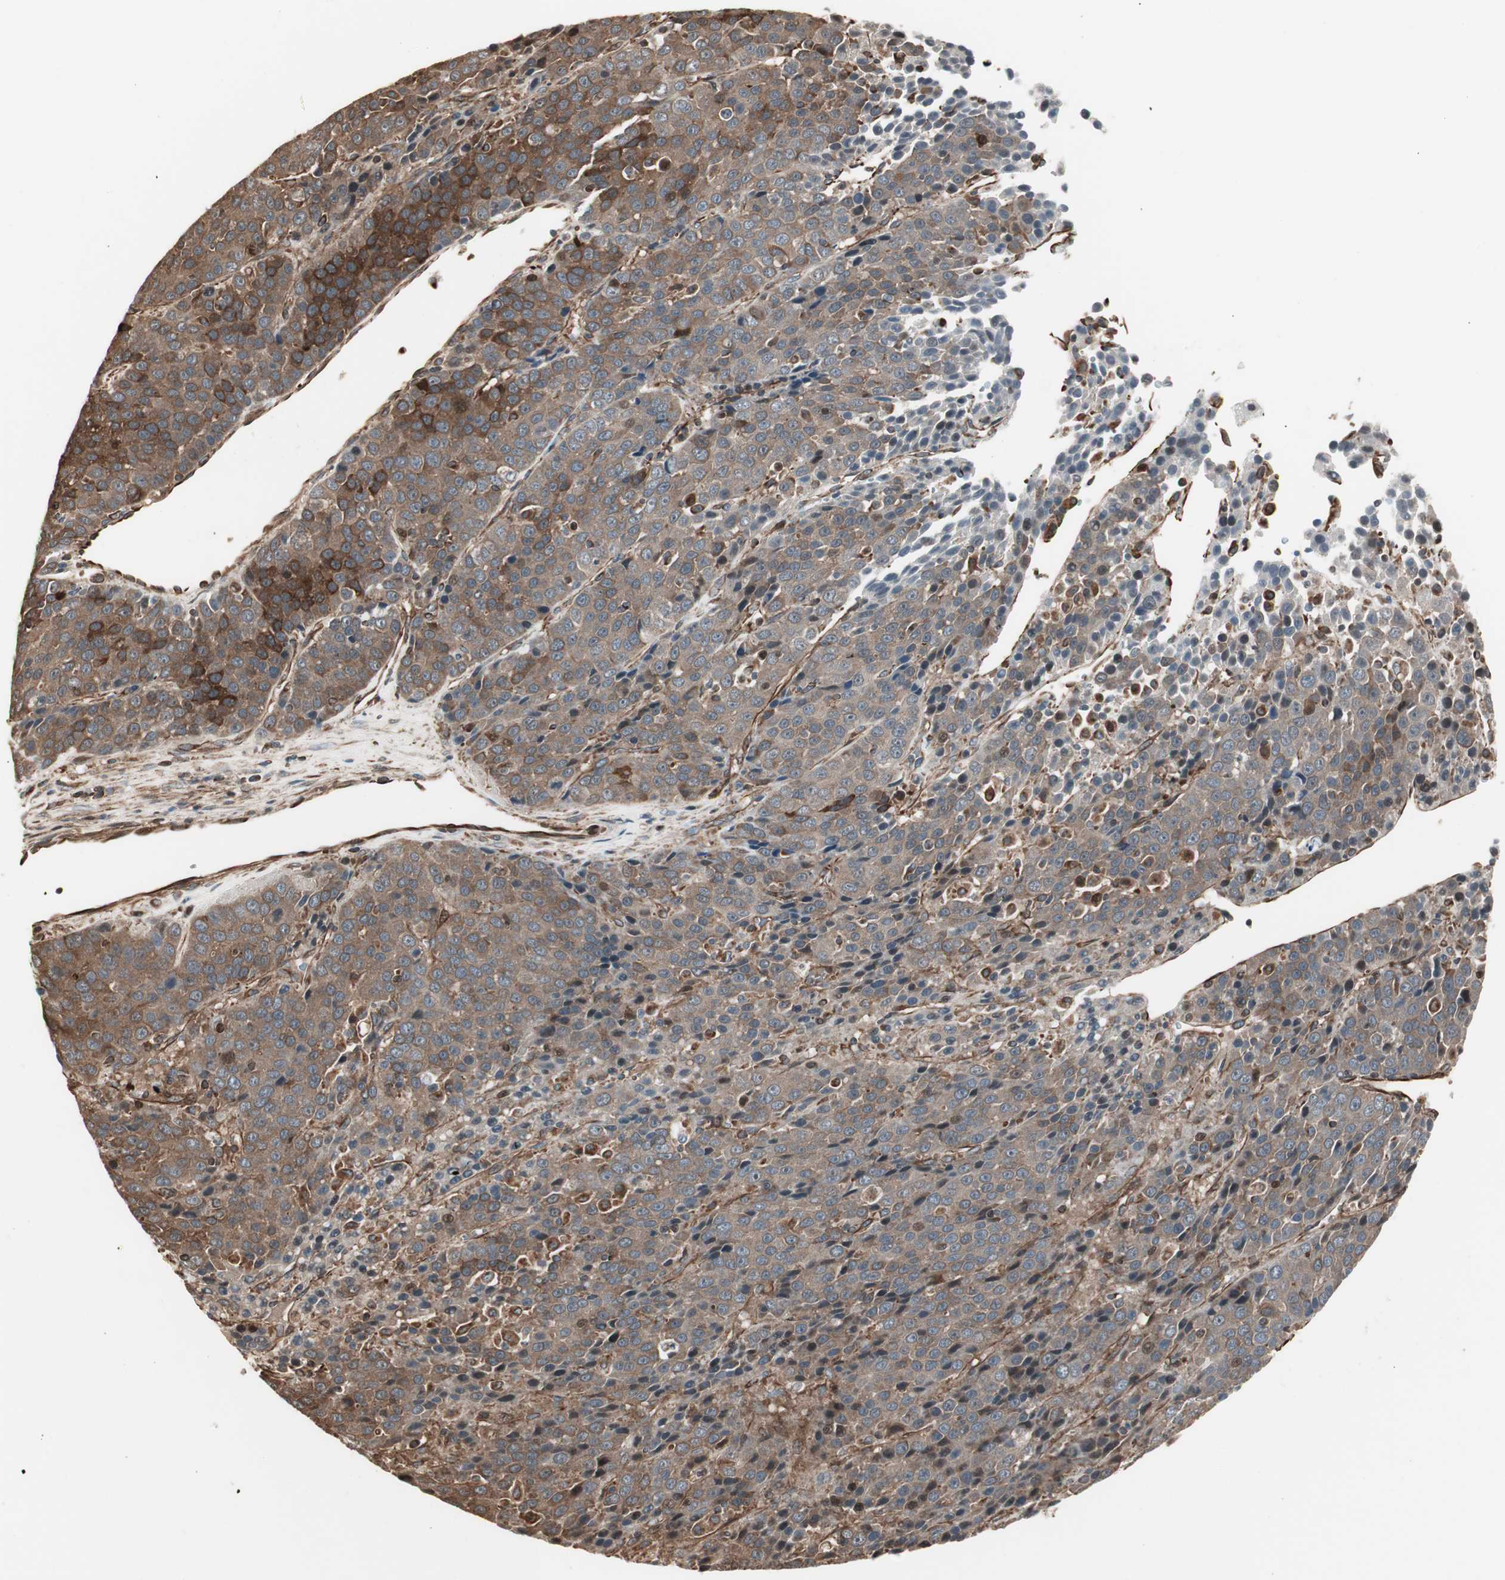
{"staining": {"intensity": "moderate", "quantity": ">75%", "location": "cytoplasmic/membranous"}, "tissue": "liver cancer", "cell_type": "Tumor cells", "image_type": "cancer", "snomed": [{"axis": "morphology", "description": "Carcinoma, Hepatocellular, NOS"}, {"axis": "topography", "description": "Liver"}], "caption": "Immunohistochemistry (IHC) (DAB (3,3'-diaminobenzidine)) staining of human hepatocellular carcinoma (liver) reveals moderate cytoplasmic/membranous protein positivity in approximately >75% of tumor cells. The staining was performed using DAB (3,3'-diaminobenzidine), with brown indicating positive protein expression. Nuclei are stained blue with hematoxylin.", "gene": "MAD2L2", "patient": {"sex": "female", "age": 53}}